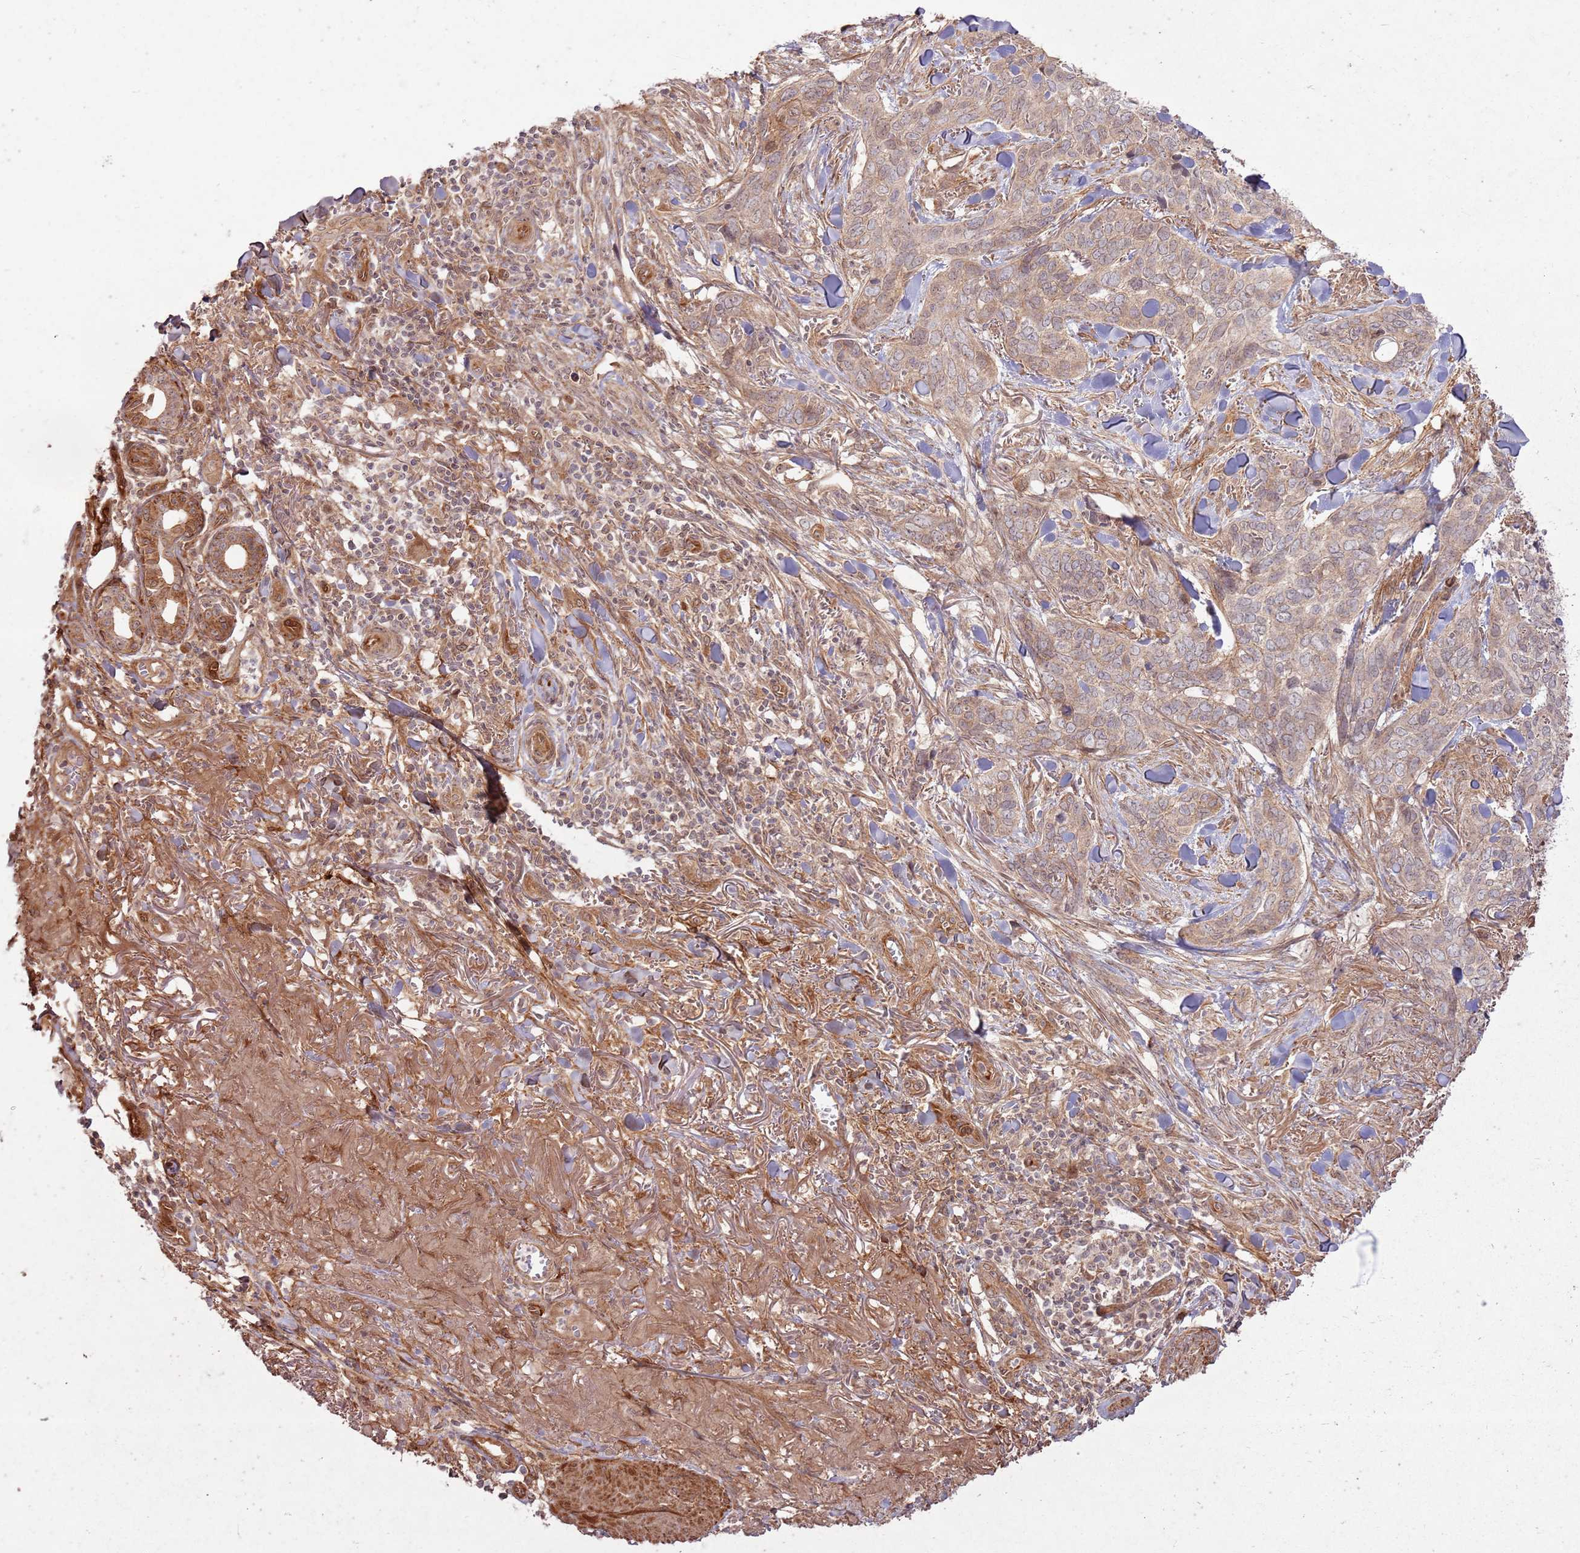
{"staining": {"intensity": "weak", "quantity": ">75%", "location": "cytoplasmic/membranous"}, "tissue": "skin cancer", "cell_type": "Tumor cells", "image_type": "cancer", "snomed": [{"axis": "morphology", "description": "Basal cell carcinoma"}, {"axis": "topography", "description": "Skin"}], "caption": "Skin basal cell carcinoma stained with a protein marker exhibits weak staining in tumor cells.", "gene": "ZNF623", "patient": {"sex": "male", "age": 86}}